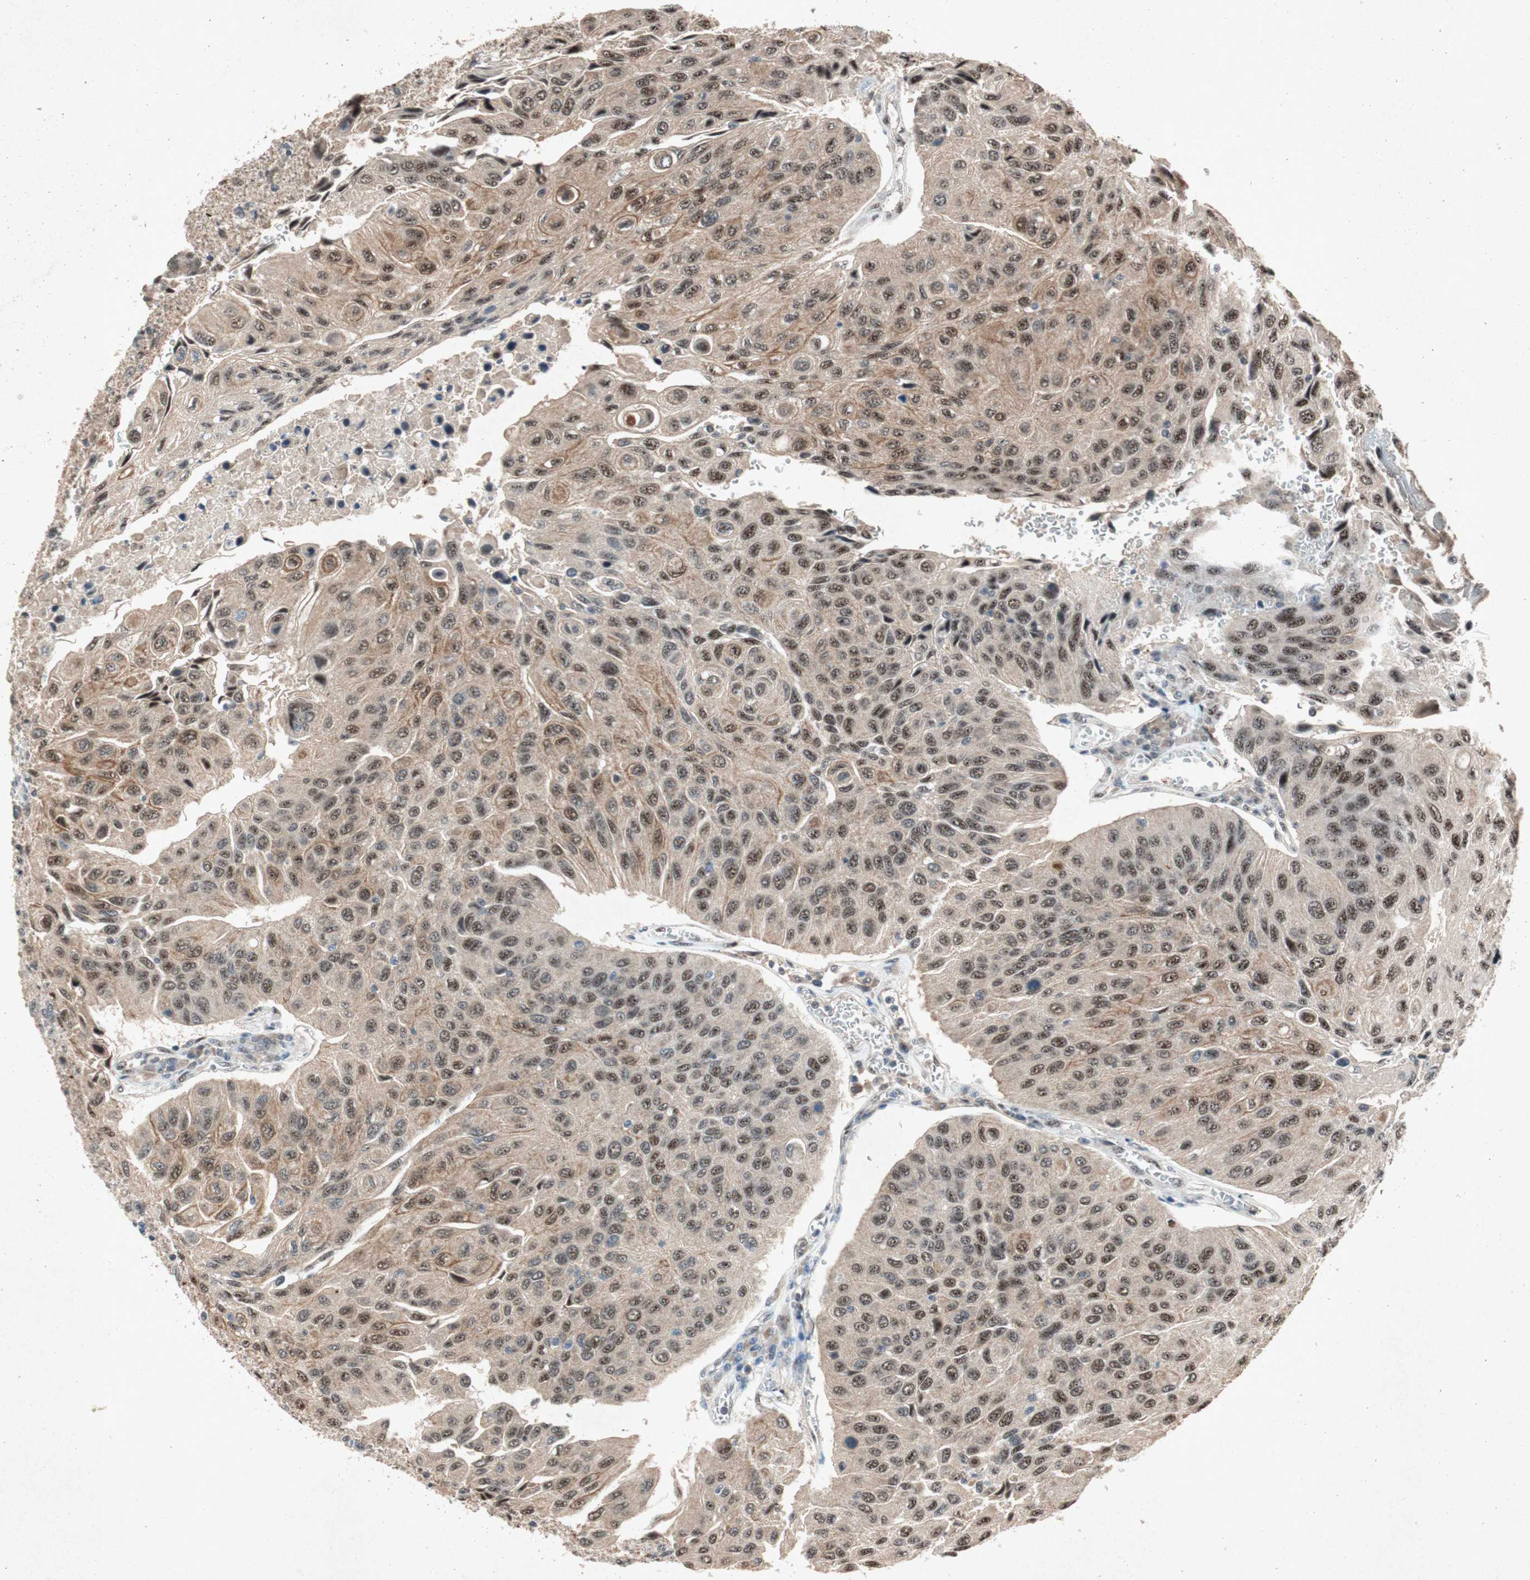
{"staining": {"intensity": "moderate", "quantity": ">75%", "location": "cytoplasmic/membranous,nuclear"}, "tissue": "urothelial cancer", "cell_type": "Tumor cells", "image_type": "cancer", "snomed": [{"axis": "morphology", "description": "Urothelial carcinoma, High grade"}, {"axis": "topography", "description": "Urinary bladder"}], "caption": "Immunohistochemistry image of neoplastic tissue: urothelial cancer stained using immunohistochemistry displays medium levels of moderate protein expression localized specifically in the cytoplasmic/membranous and nuclear of tumor cells, appearing as a cytoplasmic/membranous and nuclear brown color.", "gene": "PML", "patient": {"sex": "male", "age": 66}}